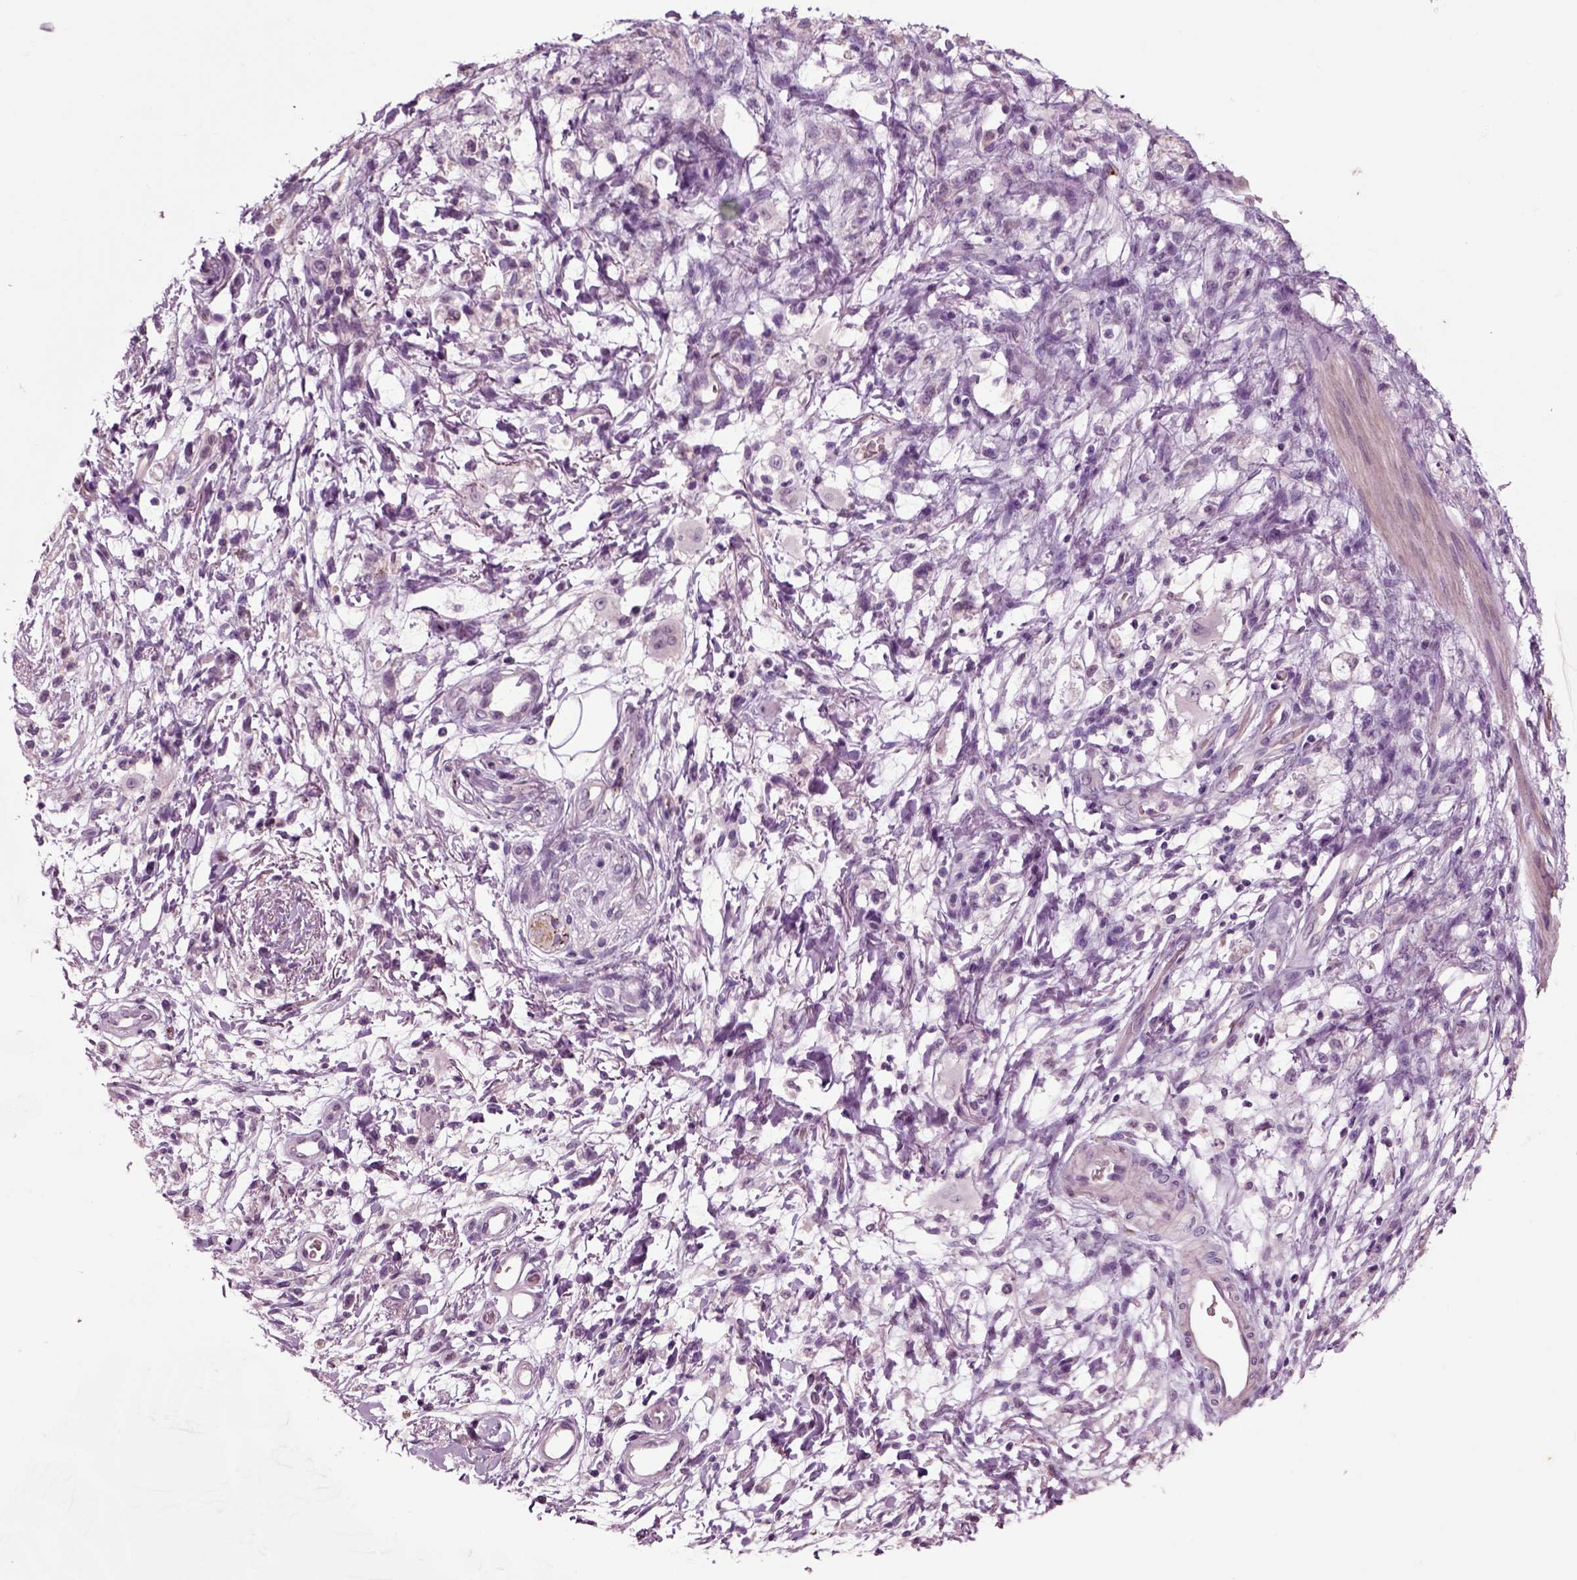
{"staining": {"intensity": "negative", "quantity": "none", "location": "none"}, "tissue": "stomach cancer", "cell_type": "Tumor cells", "image_type": "cancer", "snomed": [{"axis": "morphology", "description": "Adenocarcinoma, NOS"}, {"axis": "topography", "description": "Stomach"}], "caption": "A micrograph of stomach adenocarcinoma stained for a protein exhibits no brown staining in tumor cells.", "gene": "CHGB", "patient": {"sex": "female", "age": 60}}